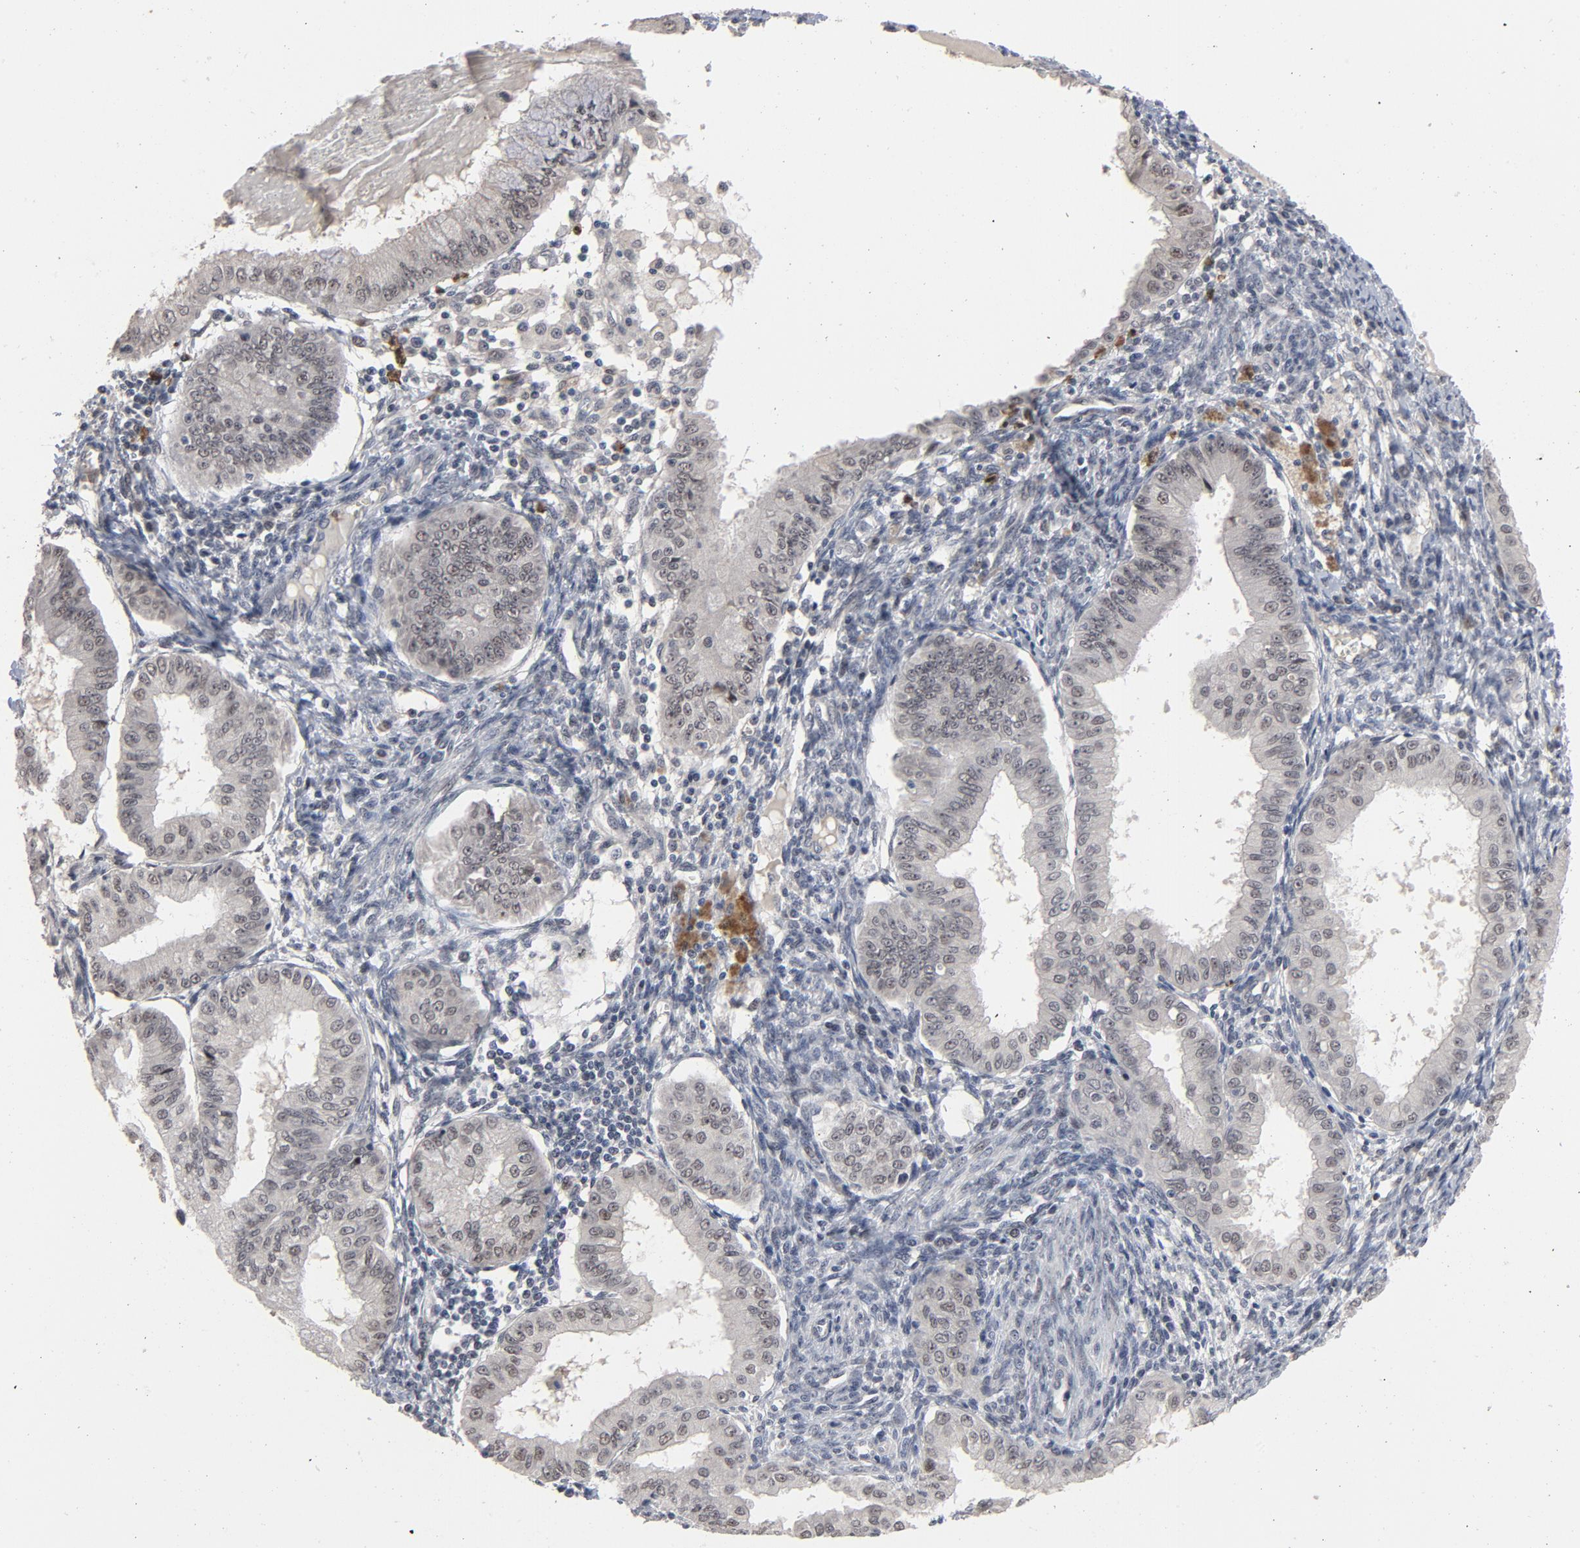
{"staining": {"intensity": "negative", "quantity": "none", "location": "none"}, "tissue": "endometrial cancer", "cell_type": "Tumor cells", "image_type": "cancer", "snomed": [{"axis": "morphology", "description": "Adenocarcinoma, NOS"}, {"axis": "topography", "description": "Endometrium"}], "caption": "There is no significant expression in tumor cells of endometrial adenocarcinoma. Brightfield microscopy of immunohistochemistry stained with DAB (3,3'-diaminobenzidine) (brown) and hematoxylin (blue), captured at high magnification.", "gene": "RTL5", "patient": {"sex": "female", "age": 76}}